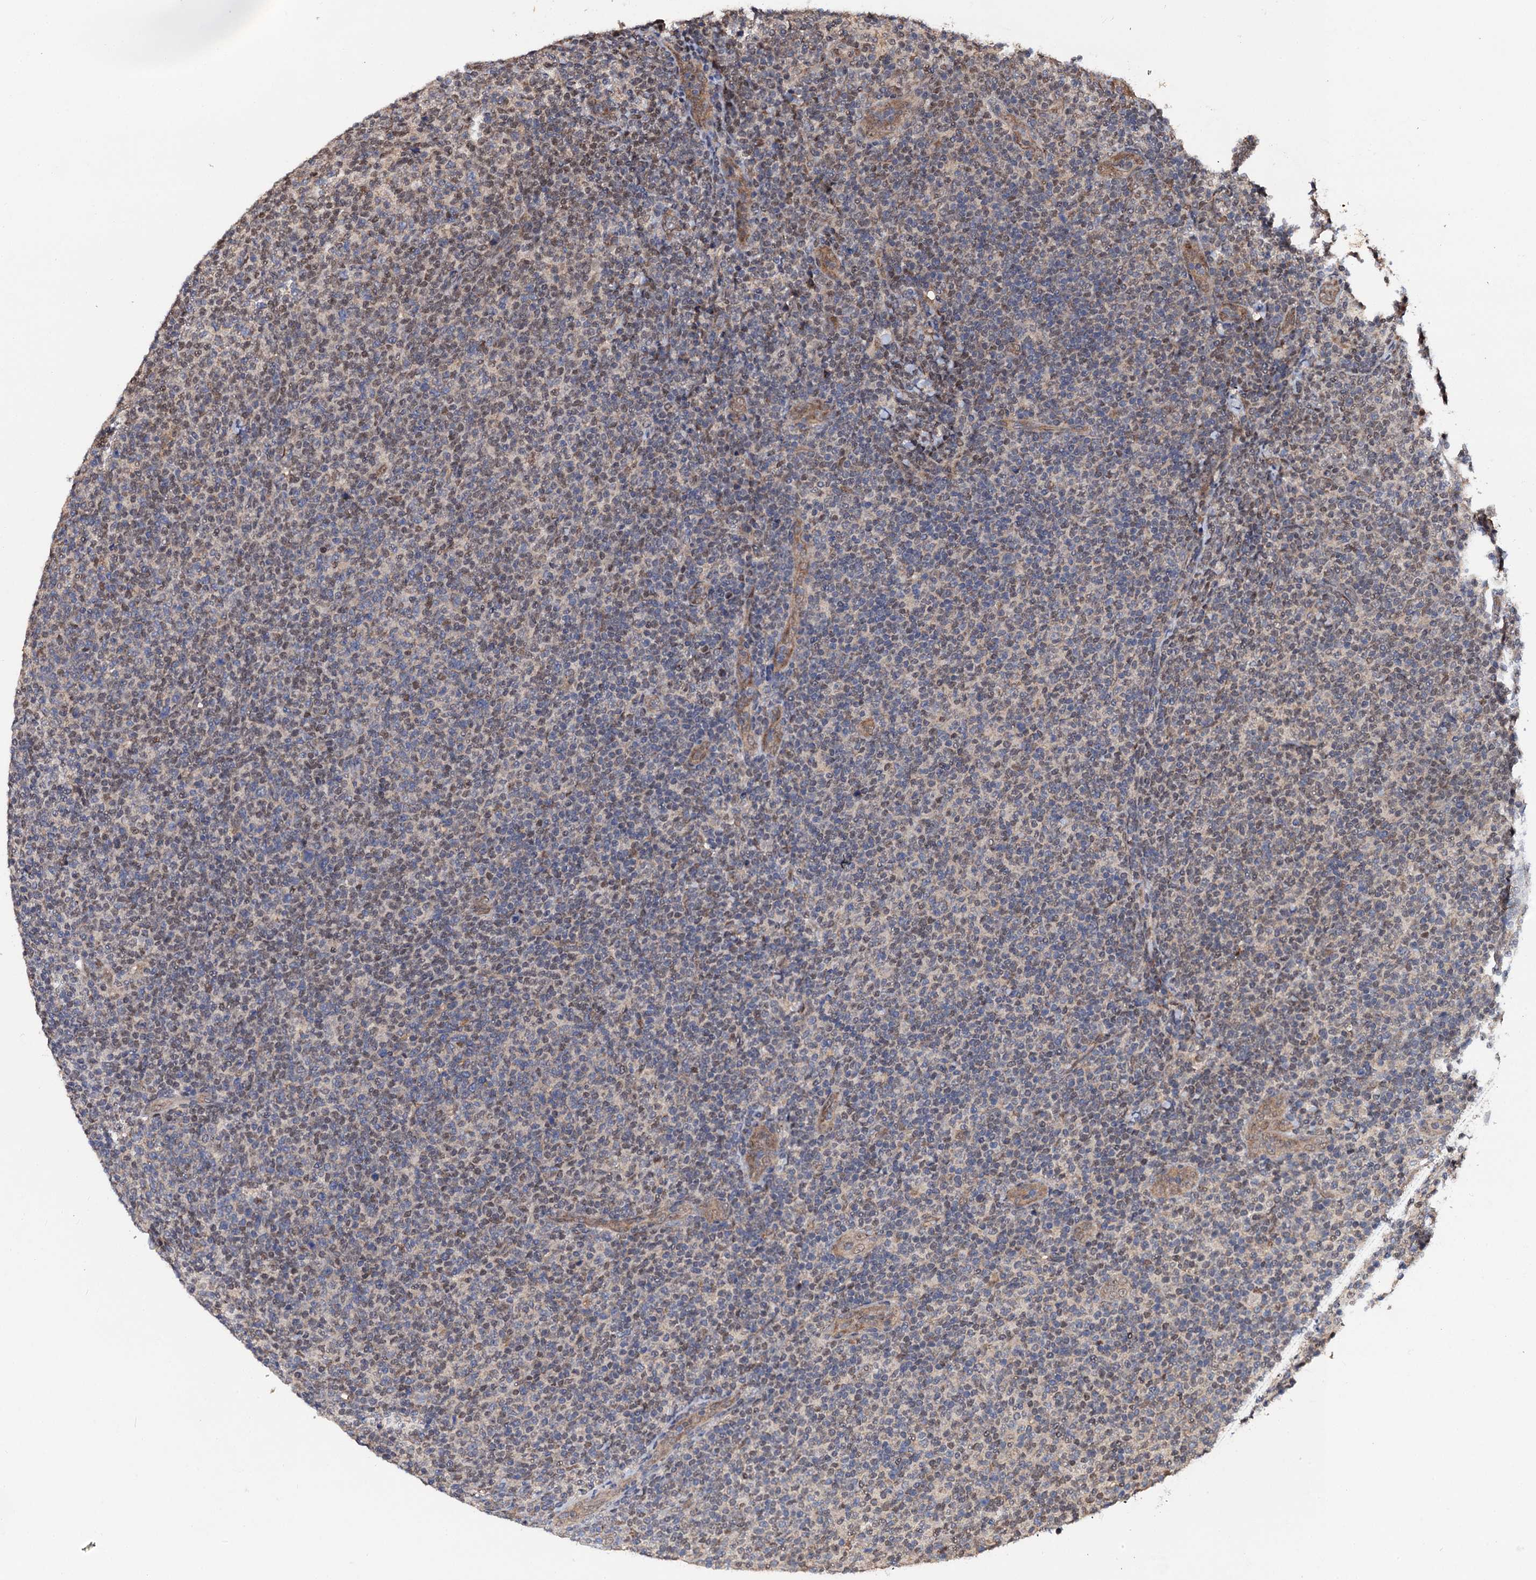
{"staining": {"intensity": "weak", "quantity": "25%-75%", "location": "cytoplasmic/membranous,nuclear"}, "tissue": "lymphoma", "cell_type": "Tumor cells", "image_type": "cancer", "snomed": [{"axis": "morphology", "description": "Malignant lymphoma, non-Hodgkin's type, Low grade"}, {"axis": "topography", "description": "Lymph node"}], "caption": "The image reveals immunohistochemical staining of lymphoma. There is weak cytoplasmic/membranous and nuclear staining is present in about 25%-75% of tumor cells. (Stains: DAB in brown, nuclei in blue, Microscopy: brightfield microscopy at high magnification).", "gene": "MIER2", "patient": {"sex": "male", "age": 66}}